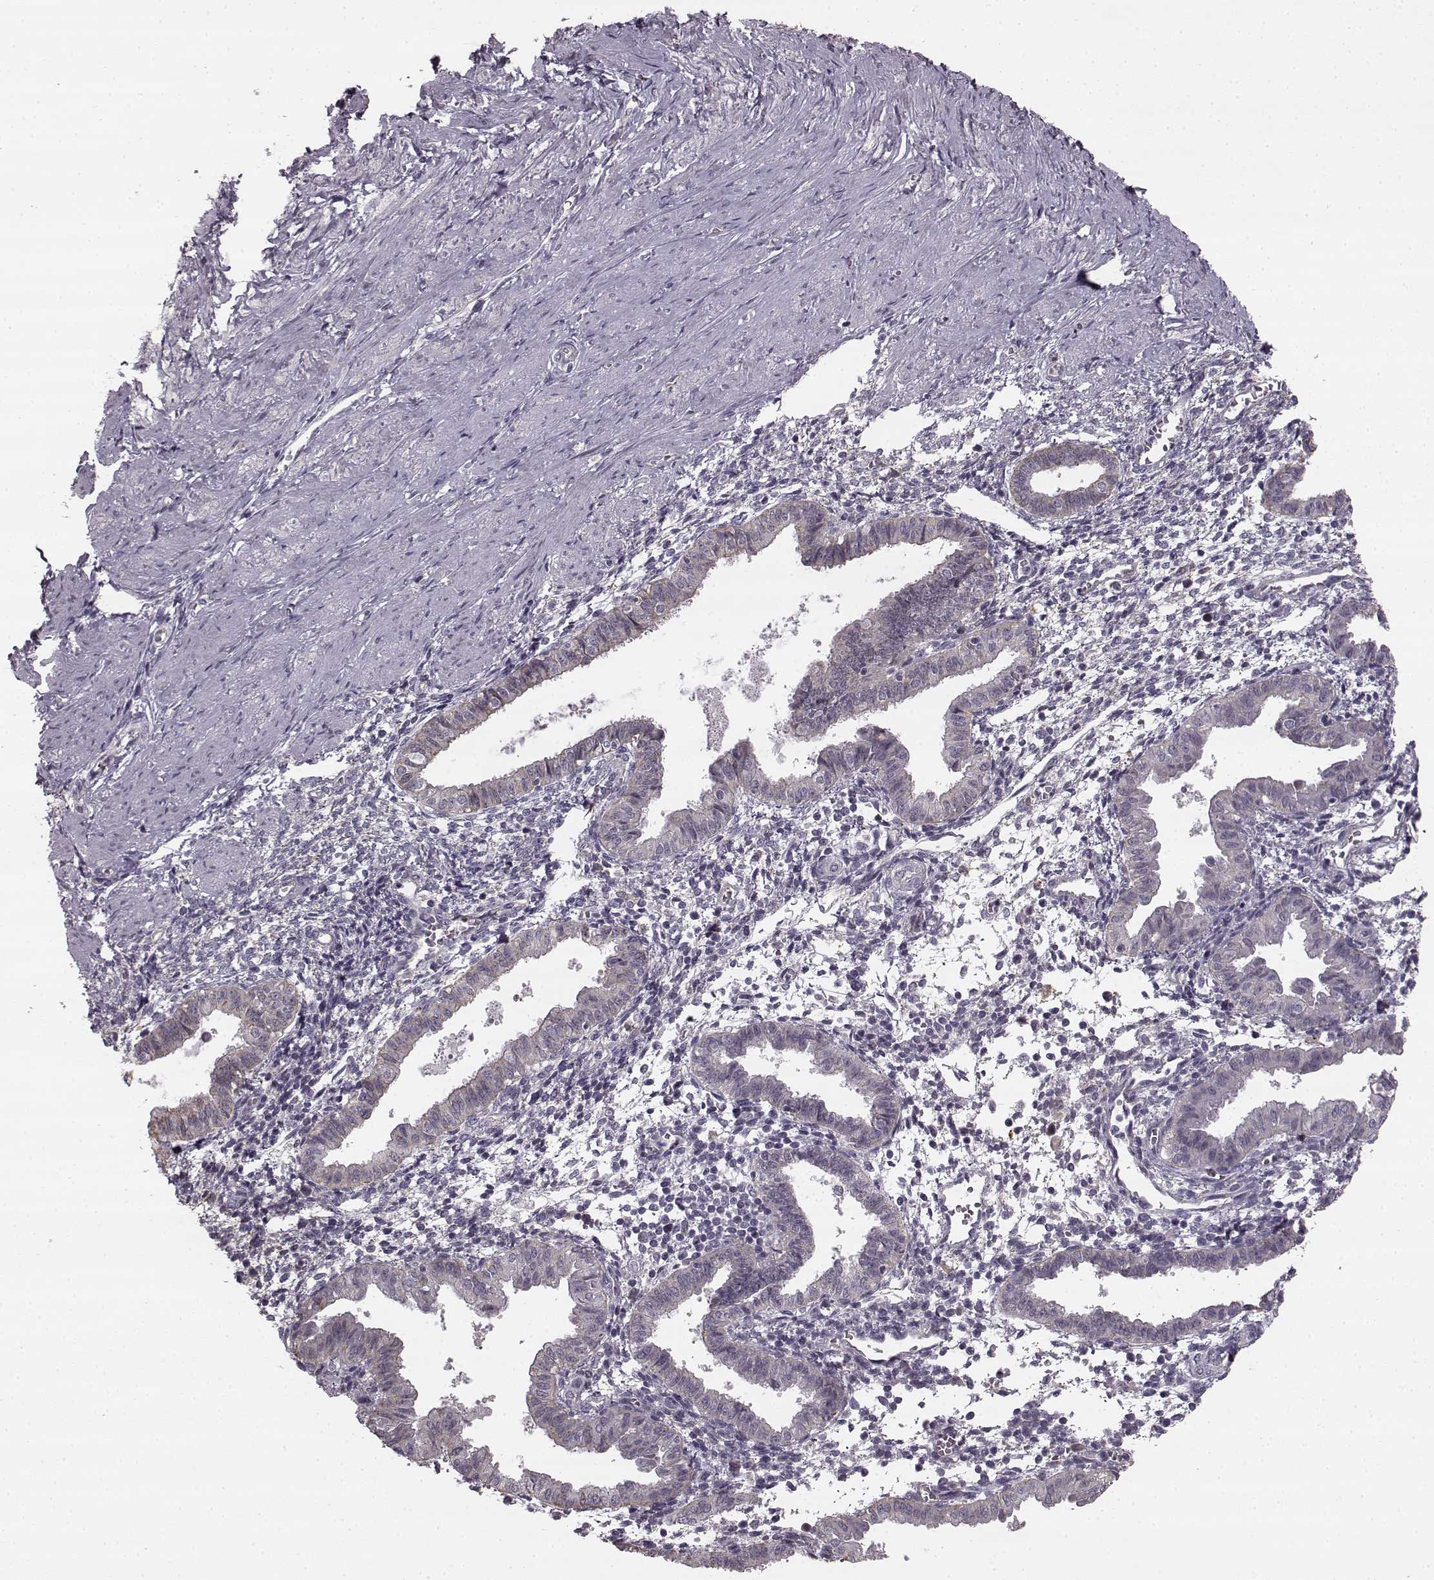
{"staining": {"intensity": "negative", "quantity": "none", "location": "none"}, "tissue": "endometrium", "cell_type": "Cells in endometrial stroma", "image_type": "normal", "snomed": [{"axis": "morphology", "description": "Normal tissue, NOS"}, {"axis": "topography", "description": "Endometrium"}], "caption": "Endometrium stained for a protein using immunohistochemistry exhibits no expression cells in endometrial stroma.", "gene": "HMMR", "patient": {"sex": "female", "age": 37}}